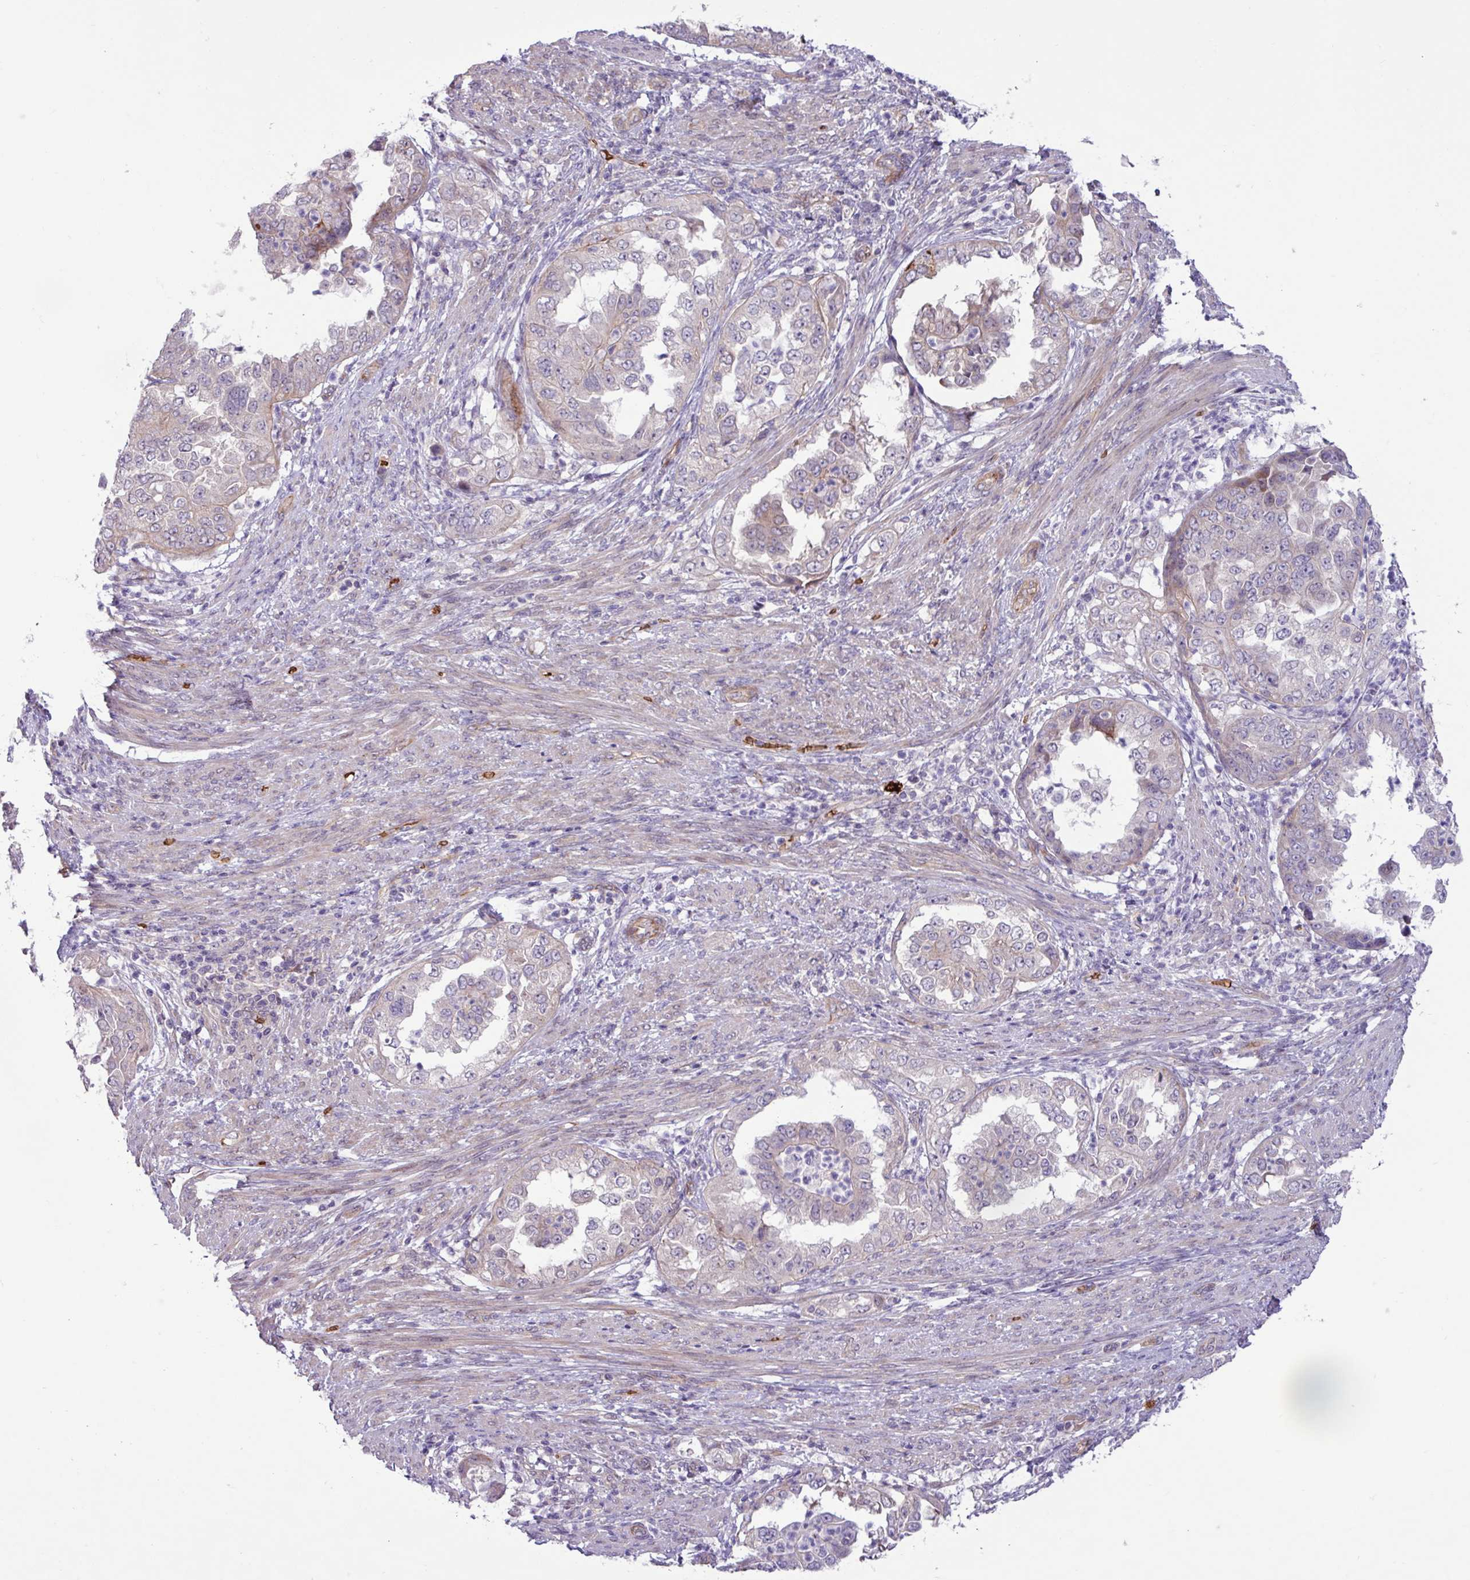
{"staining": {"intensity": "weak", "quantity": "<25%", "location": "cytoplasmic/membranous"}, "tissue": "endometrial cancer", "cell_type": "Tumor cells", "image_type": "cancer", "snomed": [{"axis": "morphology", "description": "Adenocarcinoma, NOS"}, {"axis": "topography", "description": "Endometrium"}], "caption": "Immunohistochemical staining of endometrial cancer (adenocarcinoma) shows no significant expression in tumor cells.", "gene": "RAD21L1", "patient": {"sex": "female", "age": 85}}